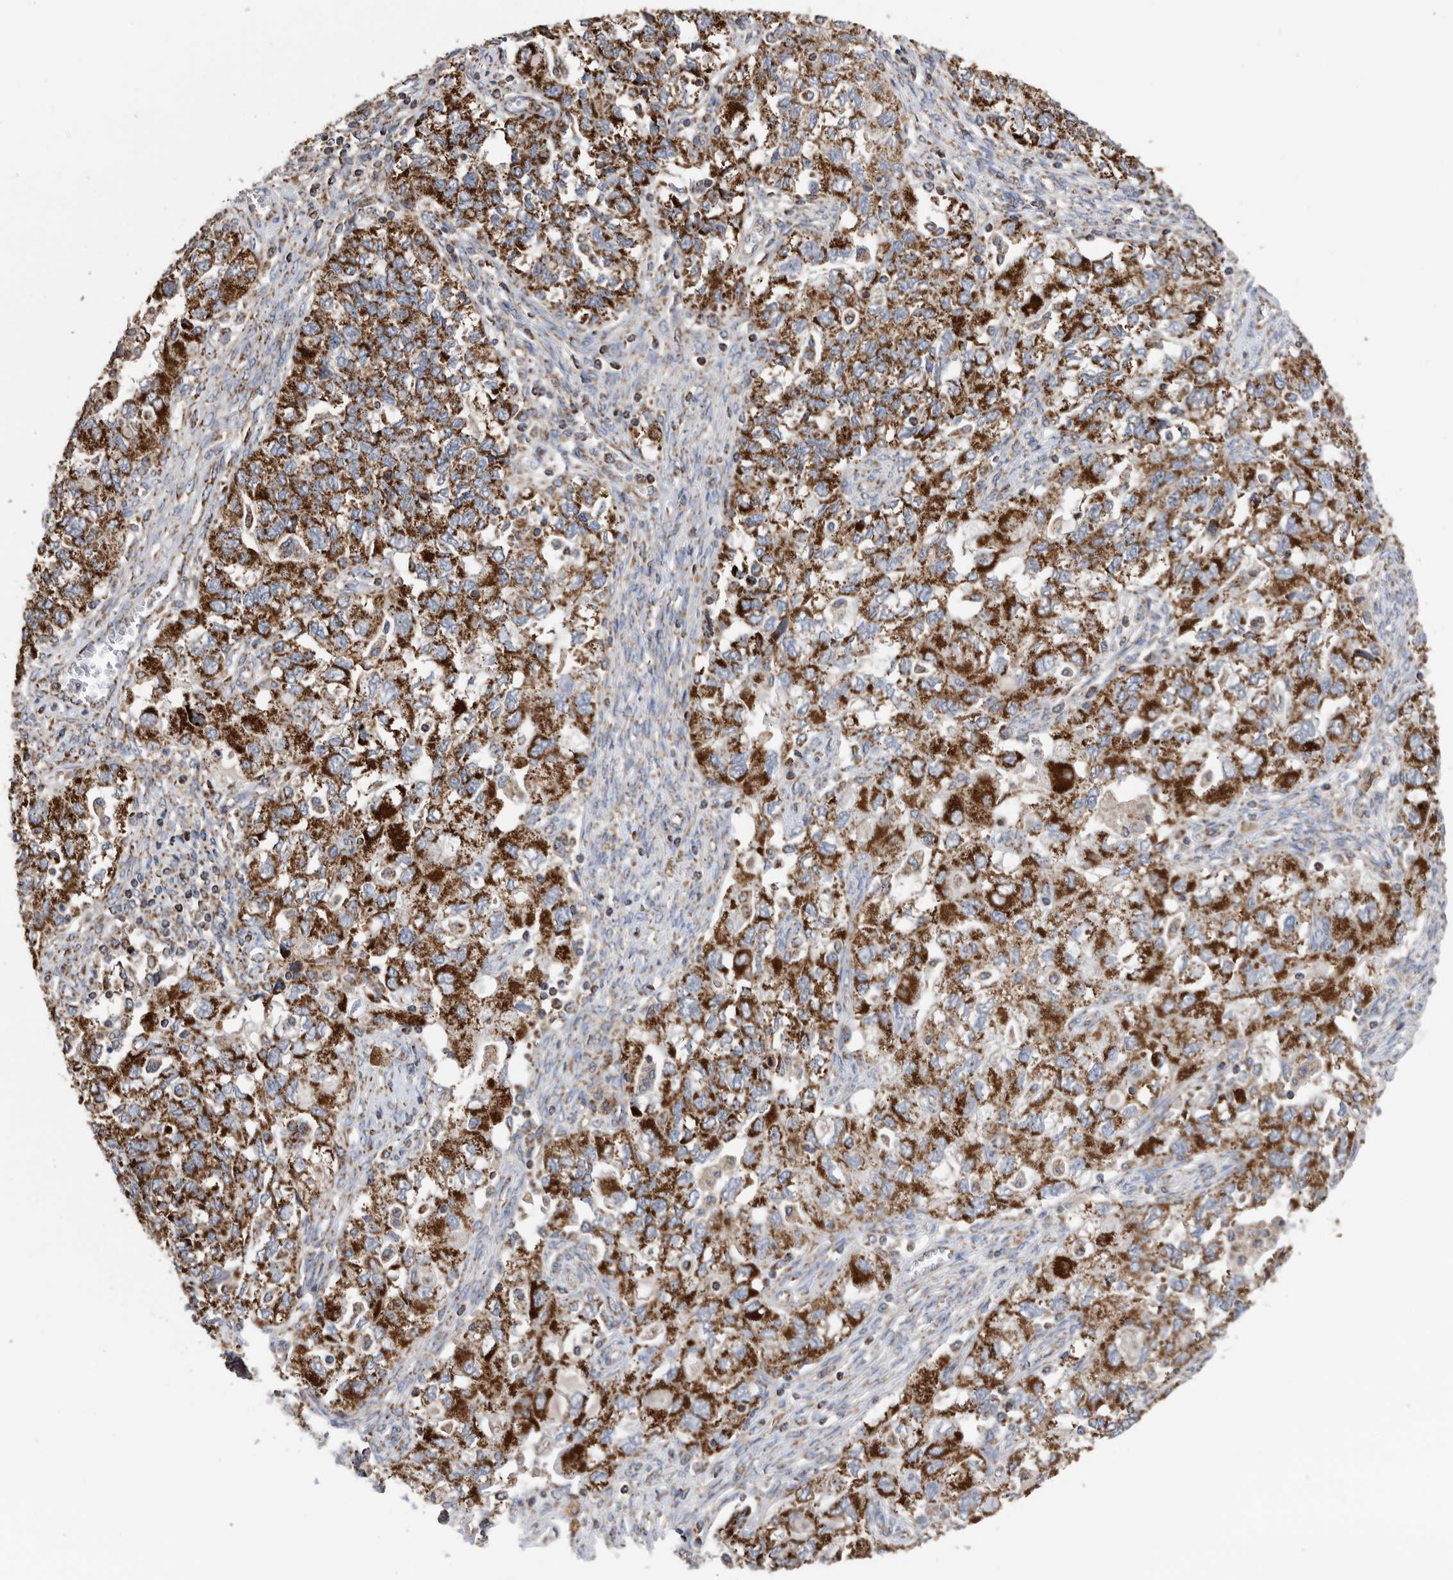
{"staining": {"intensity": "strong", "quantity": ">75%", "location": "cytoplasmic/membranous"}, "tissue": "ovarian cancer", "cell_type": "Tumor cells", "image_type": "cancer", "snomed": [{"axis": "morphology", "description": "Carcinoma, NOS"}, {"axis": "morphology", "description": "Cystadenocarcinoma, serous, NOS"}, {"axis": "topography", "description": "Ovary"}], "caption": "Brown immunohistochemical staining in human carcinoma (ovarian) displays strong cytoplasmic/membranous staining in approximately >75% of tumor cells.", "gene": "WFDC1", "patient": {"sex": "female", "age": 69}}